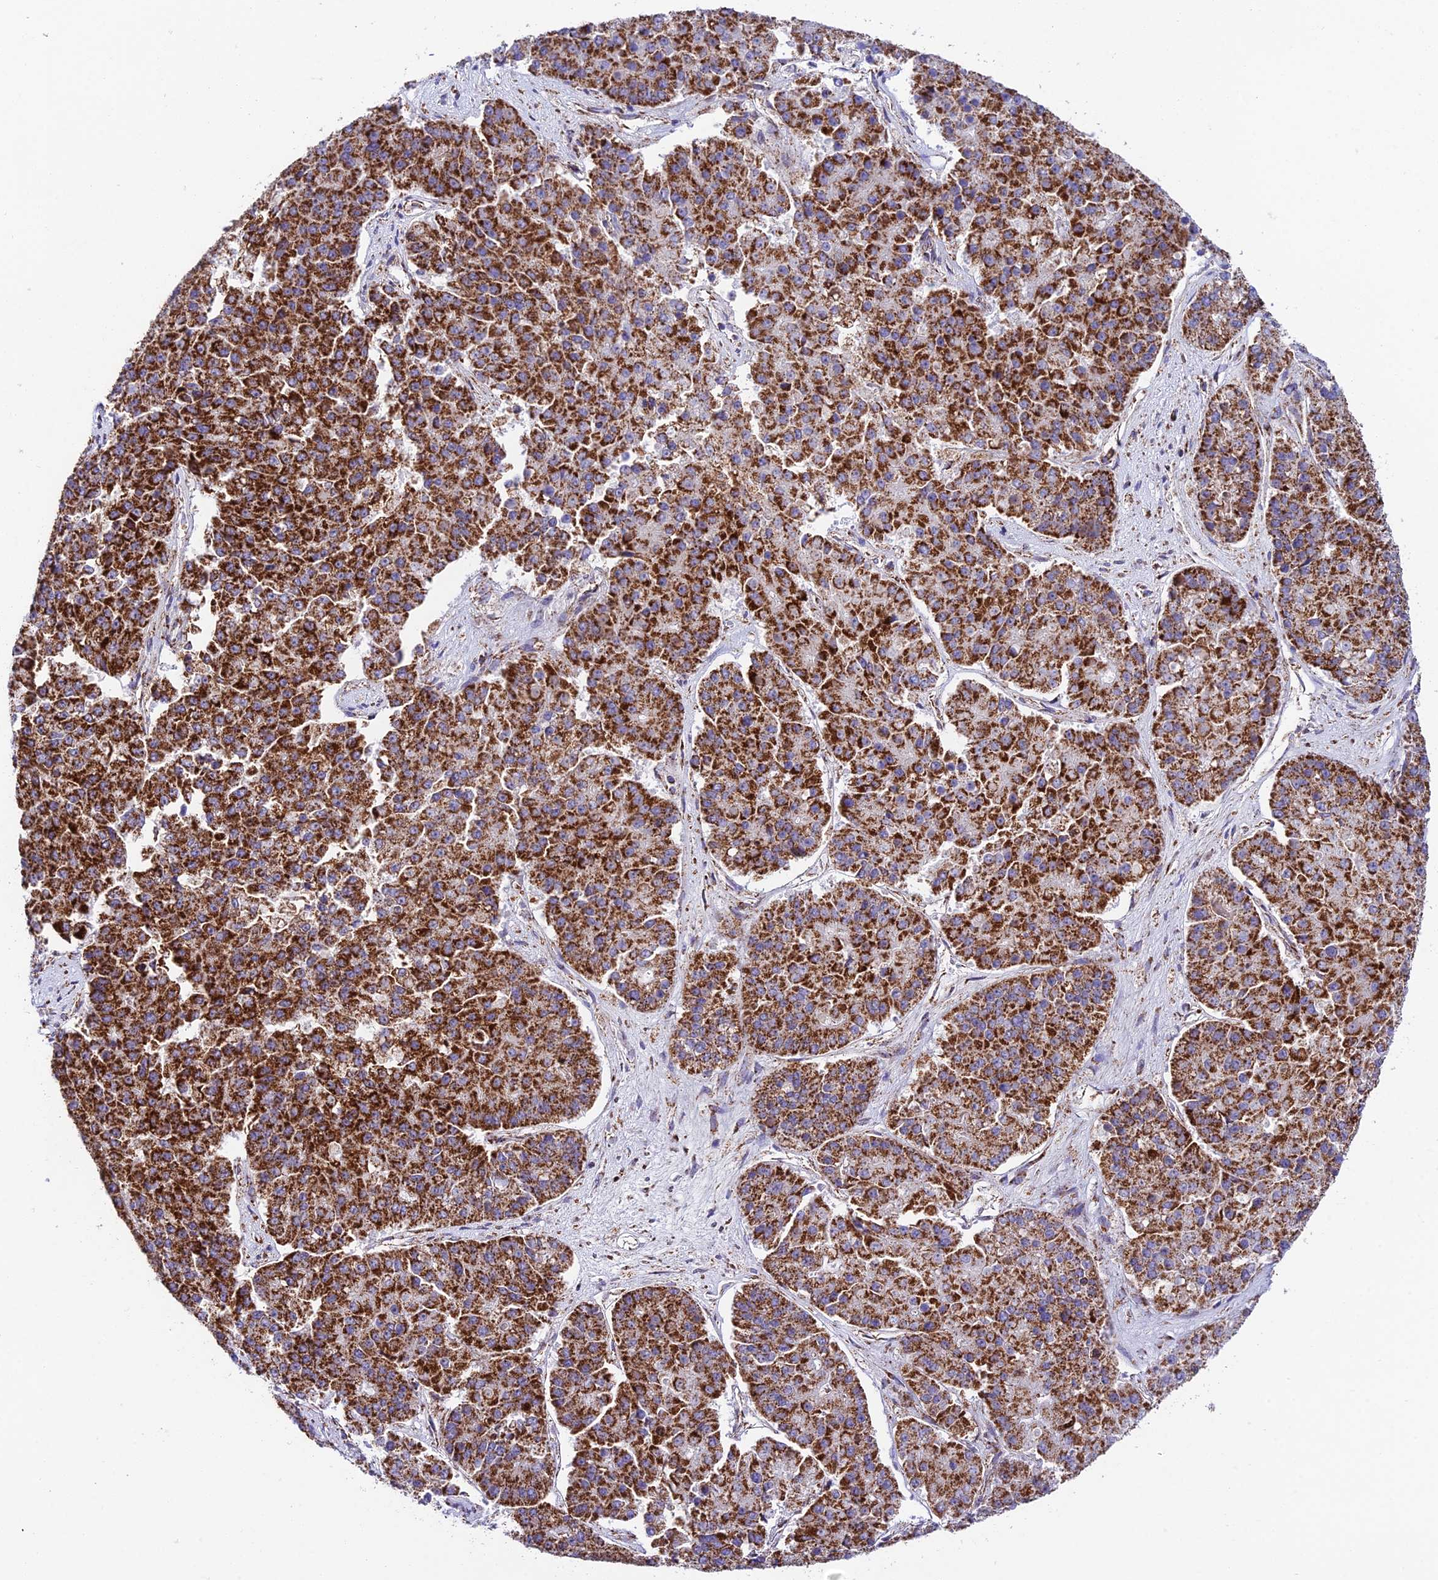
{"staining": {"intensity": "strong", "quantity": ">75%", "location": "cytoplasmic/membranous"}, "tissue": "pancreatic cancer", "cell_type": "Tumor cells", "image_type": "cancer", "snomed": [{"axis": "morphology", "description": "Adenocarcinoma, NOS"}, {"axis": "topography", "description": "Pancreas"}], "caption": "Adenocarcinoma (pancreatic) stained with DAB (3,3'-diaminobenzidine) IHC shows high levels of strong cytoplasmic/membranous staining in about >75% of tumor cells. Nuclei are stained in blue.", "gene": "CHCHD3", "patient": {"sex": "male", "age": 50}}